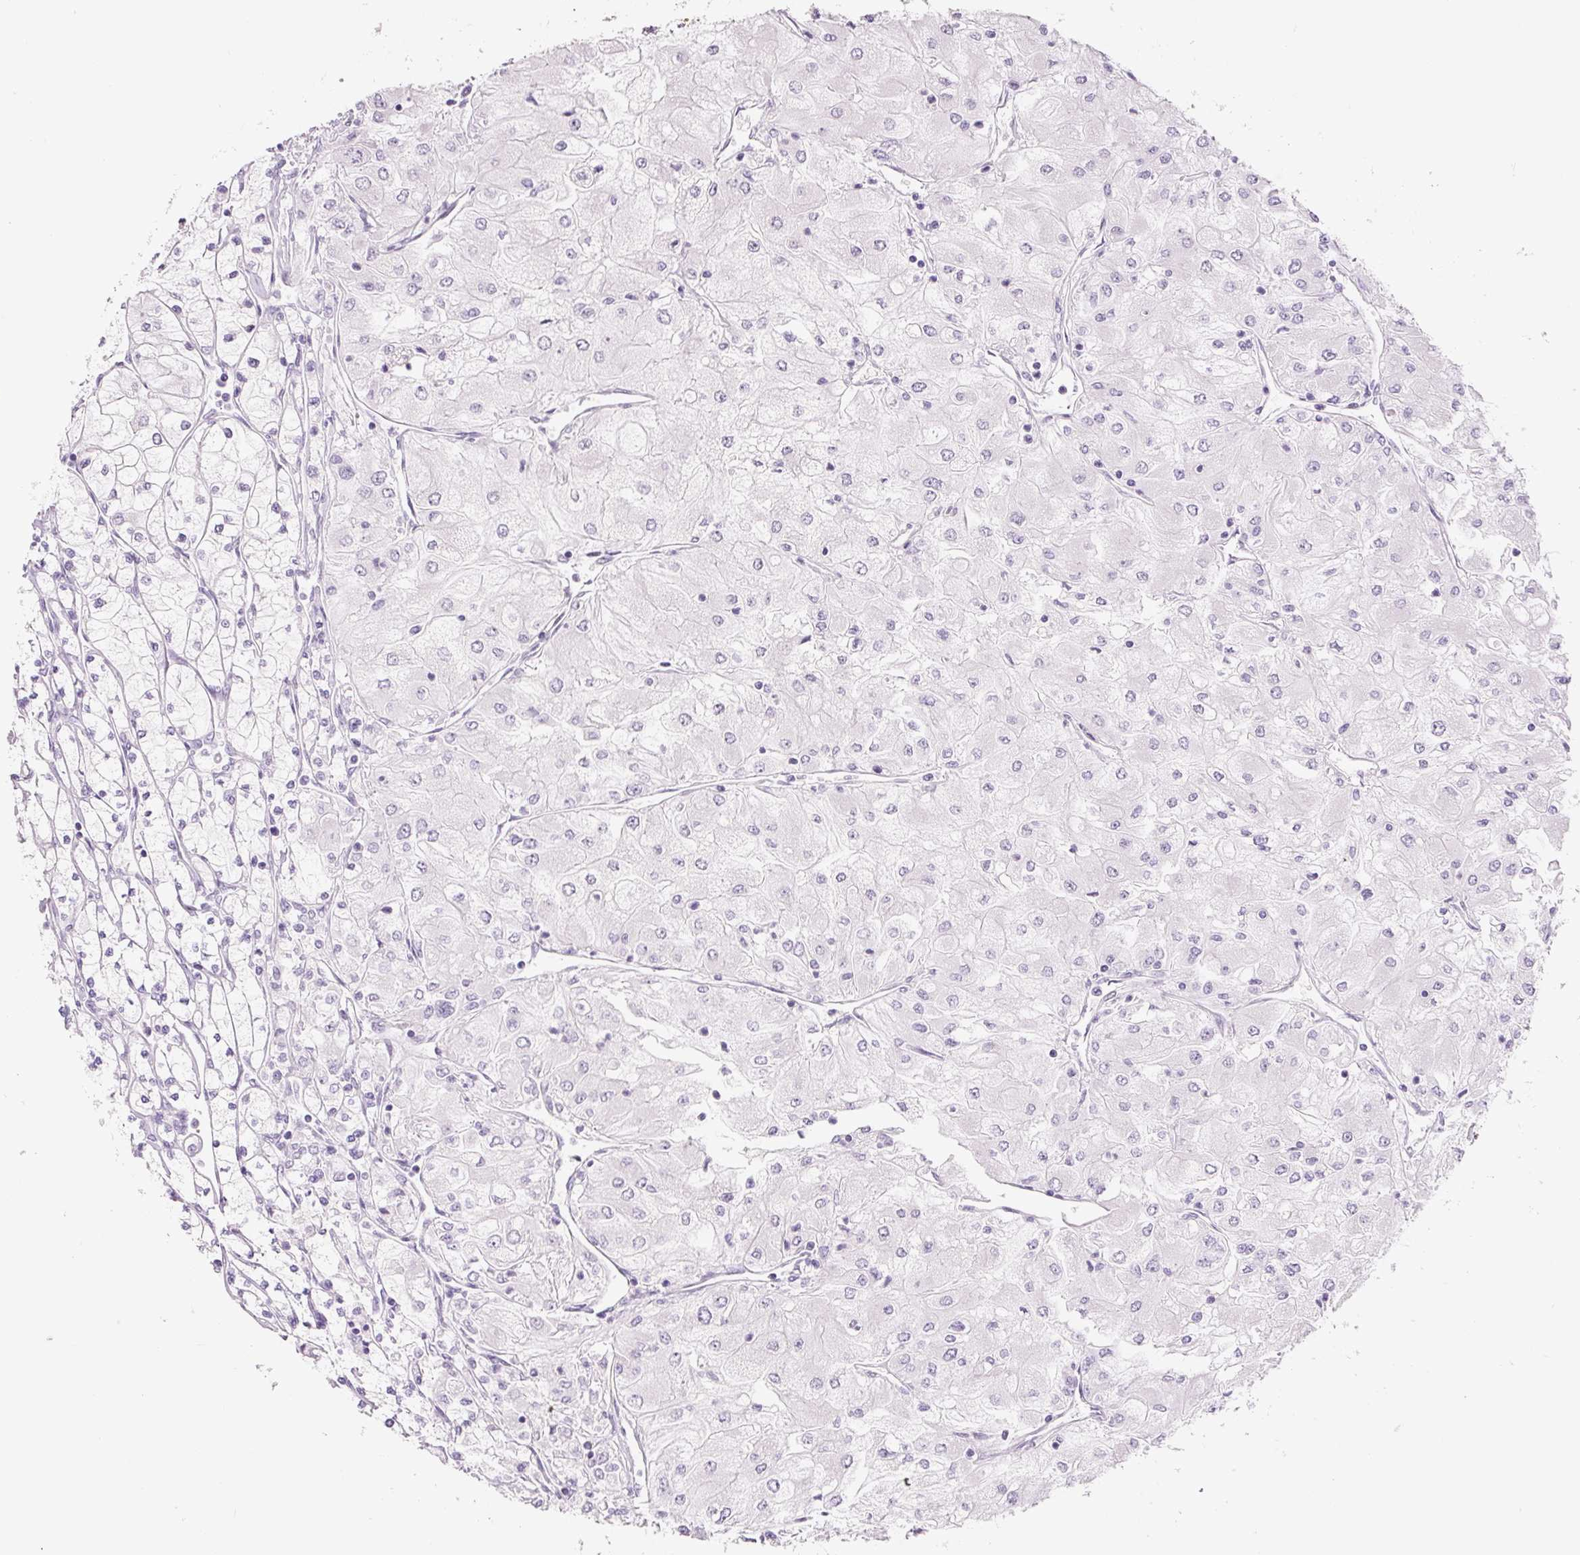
{"staining": {"intensity": "negative", "quantity": "none", "location": "none"}, "tissue": "renal cancer", "cell_type": "Tumor cells", "image_type": "cancer", "snomed": [{"axis": "morphology", "description": "Adenocarcinoma, NOS"}, {"axis": "topography", "description": "Kidney"}], "caption": "IHC of human renal cancer (adenocarcinoma) exhibits no staining in tumor cells.", "gene": "SIX1", "patient": {"sex": "male", "age": 80}}